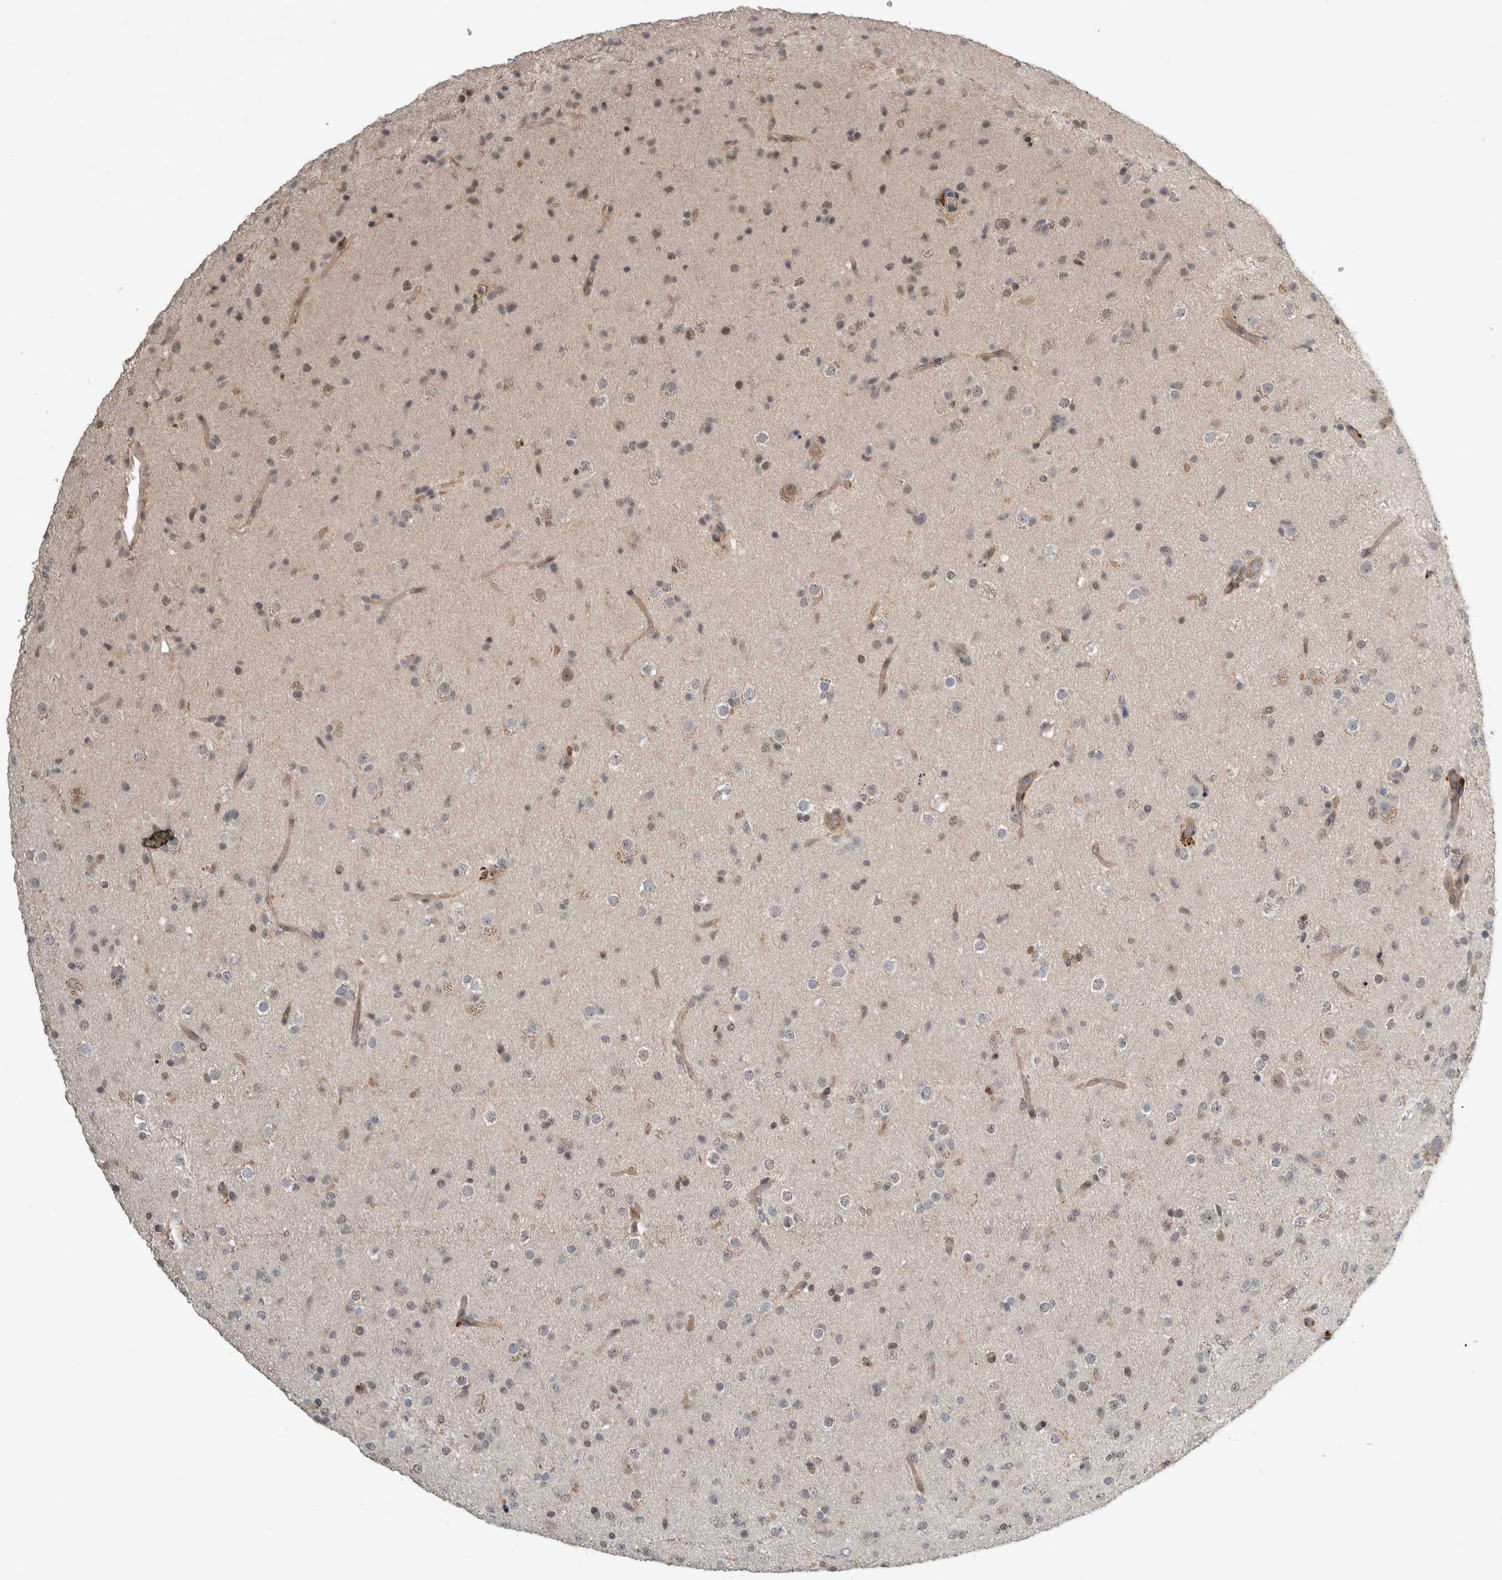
{"staining": {"intensity": "weak", "quantity": "<25%", "location": "nuclear"}, "tissue": "glioma", "cell_type": "Tumor cells", "image_type": "cancer", "snomed": [{"axis": "morphology", "description": "Glioma, malignant, Low grade"}, {"axis": "topography", "description": "Brain"}], "caption": "The histopathology image demonstrates no significant staining in tumor cells of glioma.", "gene": "PRDM4", "patient": {"sex": "male", "age": 65}}